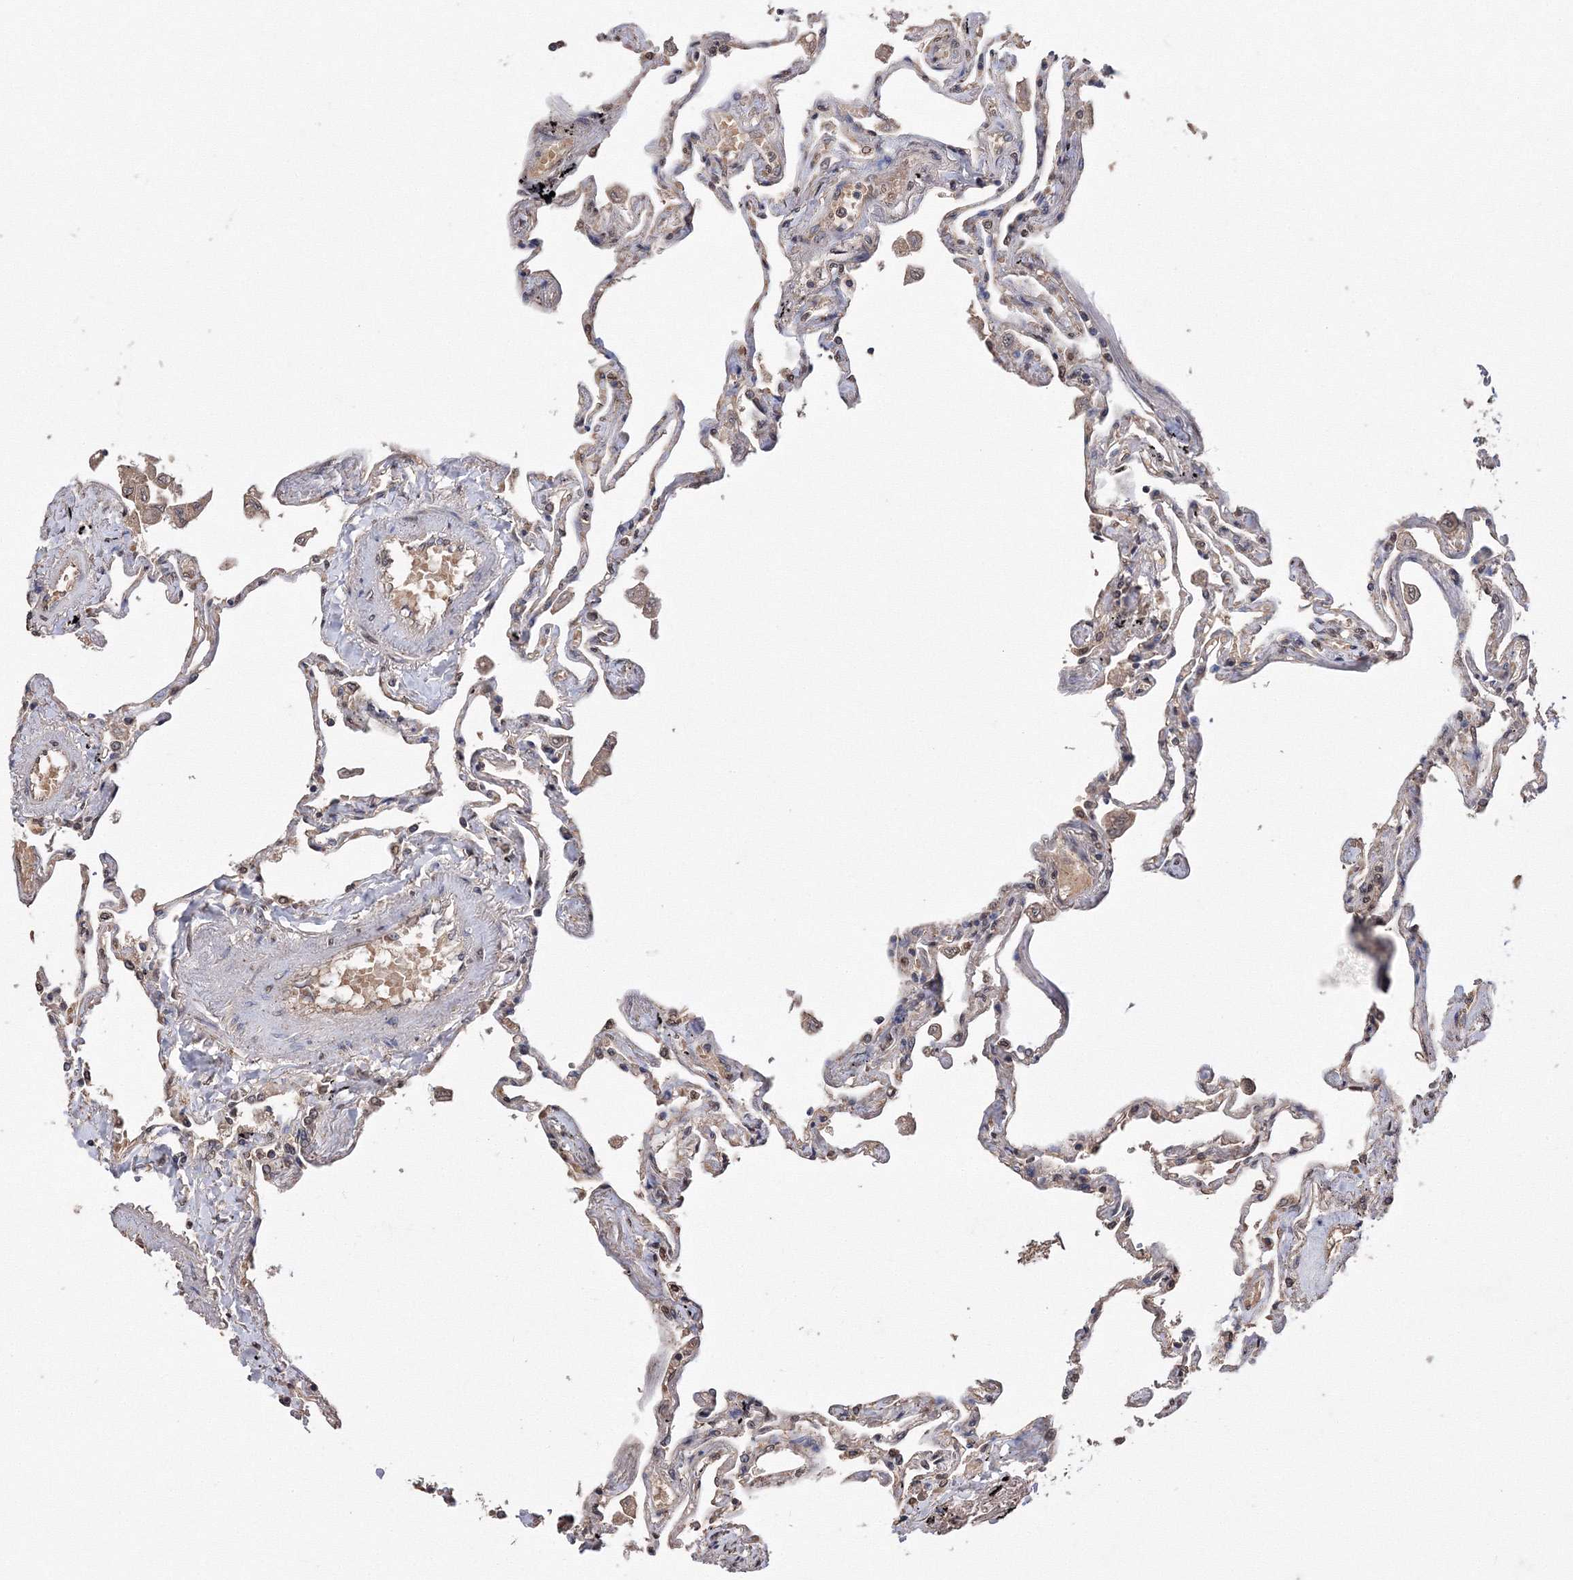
{"staining": {"intensity": "moderate", "quantity": "25%-75%", "location": "nuclear"}, "tissue": "lung", "cell_type": "Alveolar cells", "image_type": "normal", "snomed": [{"axis": "morphology", "description": "Normal tissue, NOS"}, {"axis": "topography", "description": "Lung"}], "caption": "The image reveals staining of benign lung, revealing moderate nuclear protein positivity (brown color) within alveolar cells. The staining was performed using DAB (3,3'-diaminobenzidine) to visualize the protein expression in brown, while the nuclei were stained in blue with hematoxylin (Magnification: 20x).", "gene": "GPN1", "patient": {"sex": "female", "age": 67}}